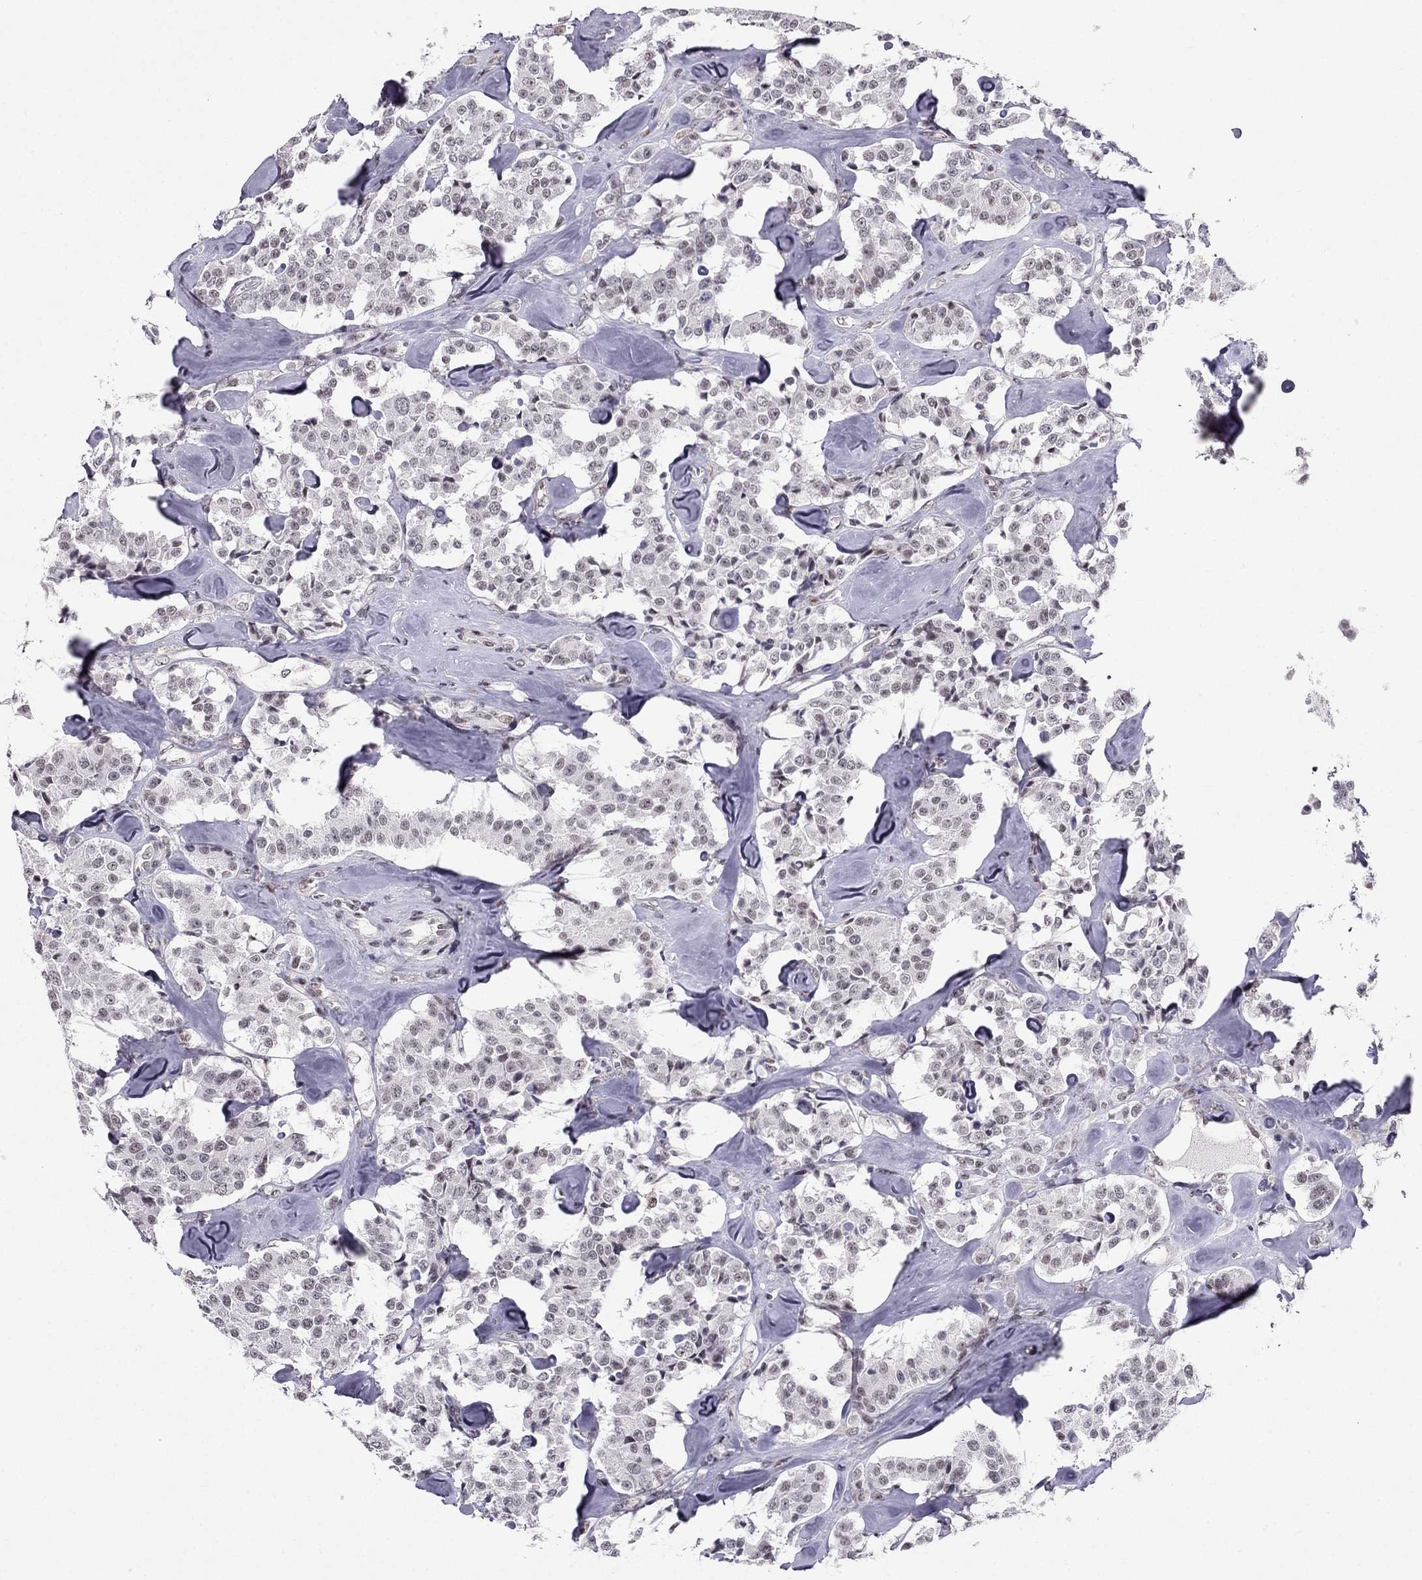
{"staining": {"intensity": "negative", "quantity": "none", "location": "none"}, "tissue": "carcinoid", "cell_type": "Tumor cells", "image_type": "cancer", "snomed": [{"axis": "morphology", "description": "Carcinoid, malignant, NOS"}, {"axis": "topography", "description": "Pancreas"}], "caption": "This is a photomicrograph of immunohistochemistry staining of carcinoid (malignant), which shows no expression in tumor cells.", "gene": "RPRD2", "patient": {"sex": "male", "age": 41}}